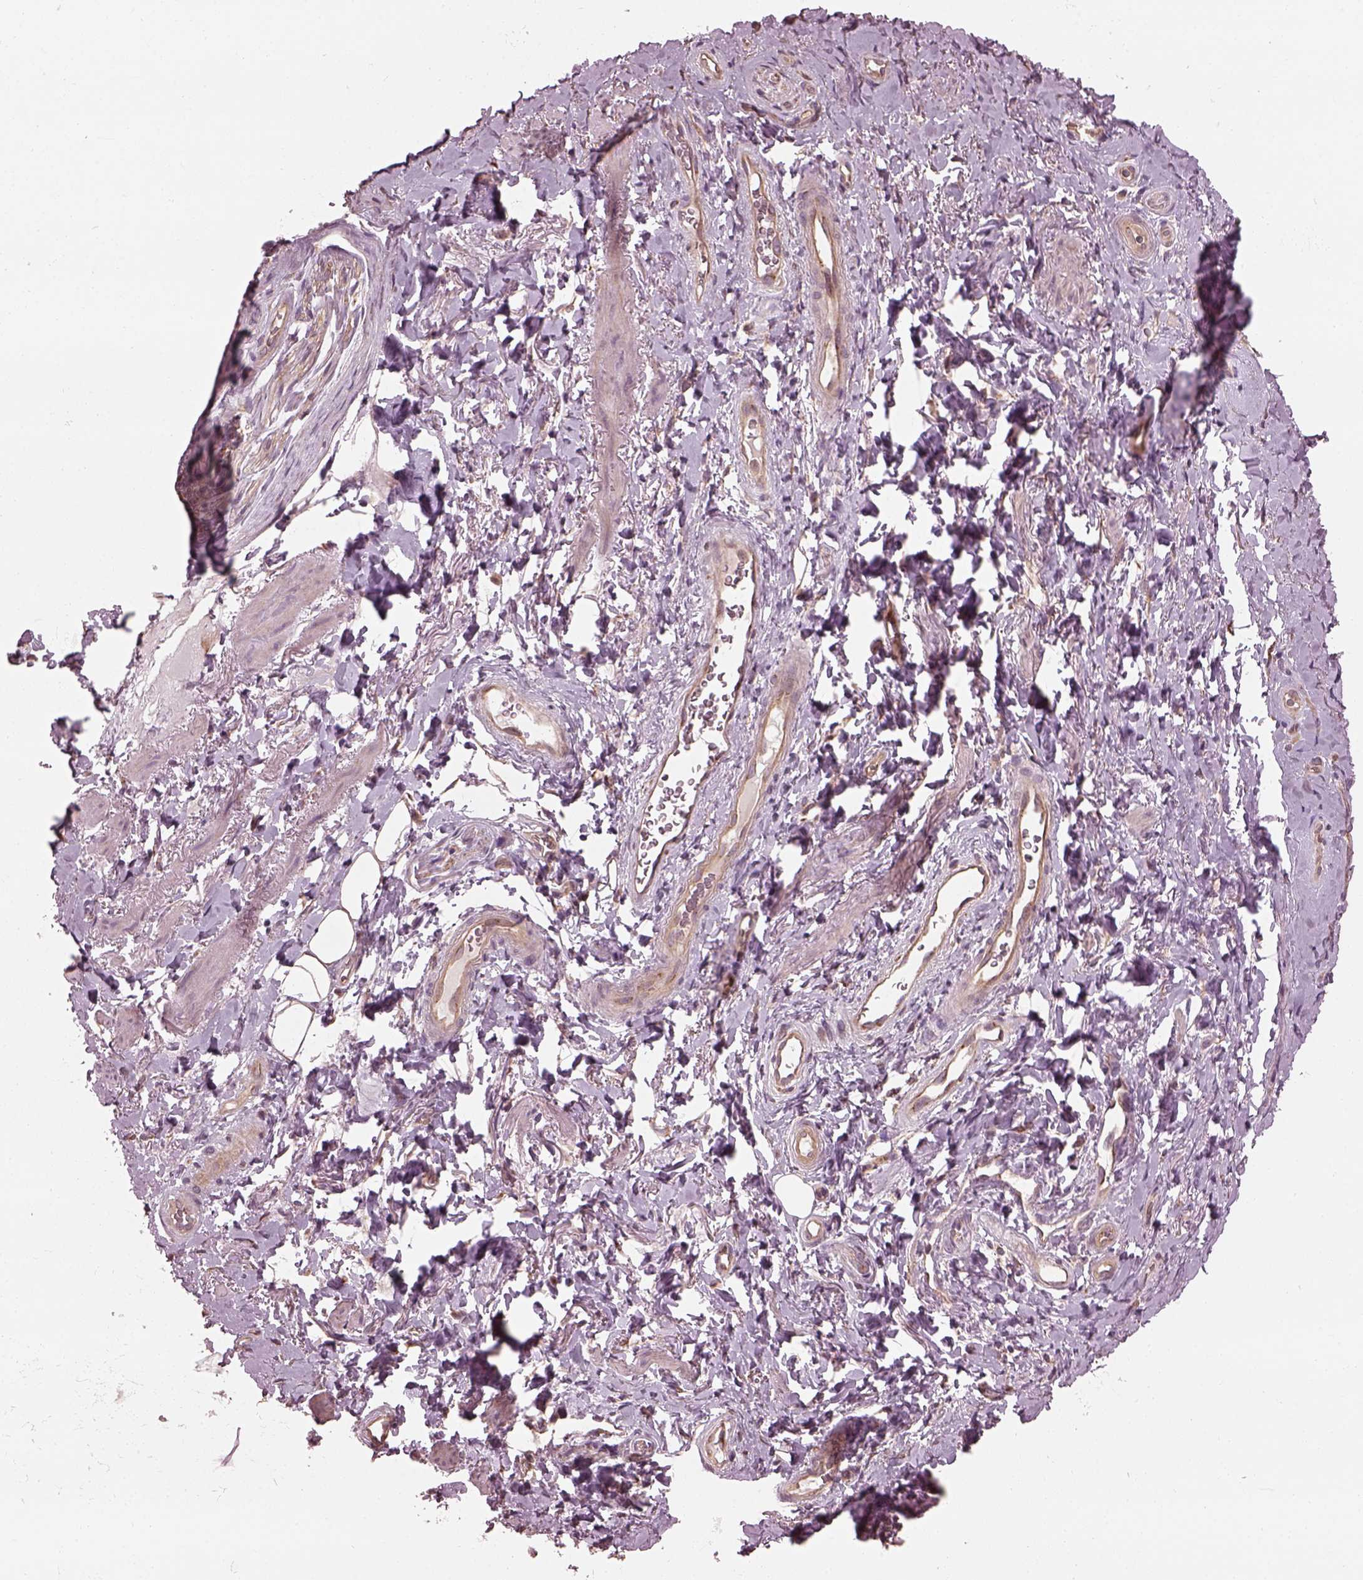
{"staining": {"intensity": "negative", "quantity": "none", "location": "none"}, "tissue": "adipose tissue", "cell_type": "Adipocytes", "image_type": "normal", "snomed": [{"axis": "morphology", "description": "Normal tissue, NOS"}, {"axis": "topography", "description": "Anal"}, {"axis": "topography", "description": "Peripheral nerve tissue"}], "caption": "The immunohistochemistry photomicrograph has no significant expression in adipocytes of adipose tissue. Brightfield microscopy of IHC stained with DAB (3,3'-diaminobenzidine) (brown) and hematoxylin (blue), captured at high magnification.", "gene": "RUFY3", "patient": {"sex": "male", "age": 53}}